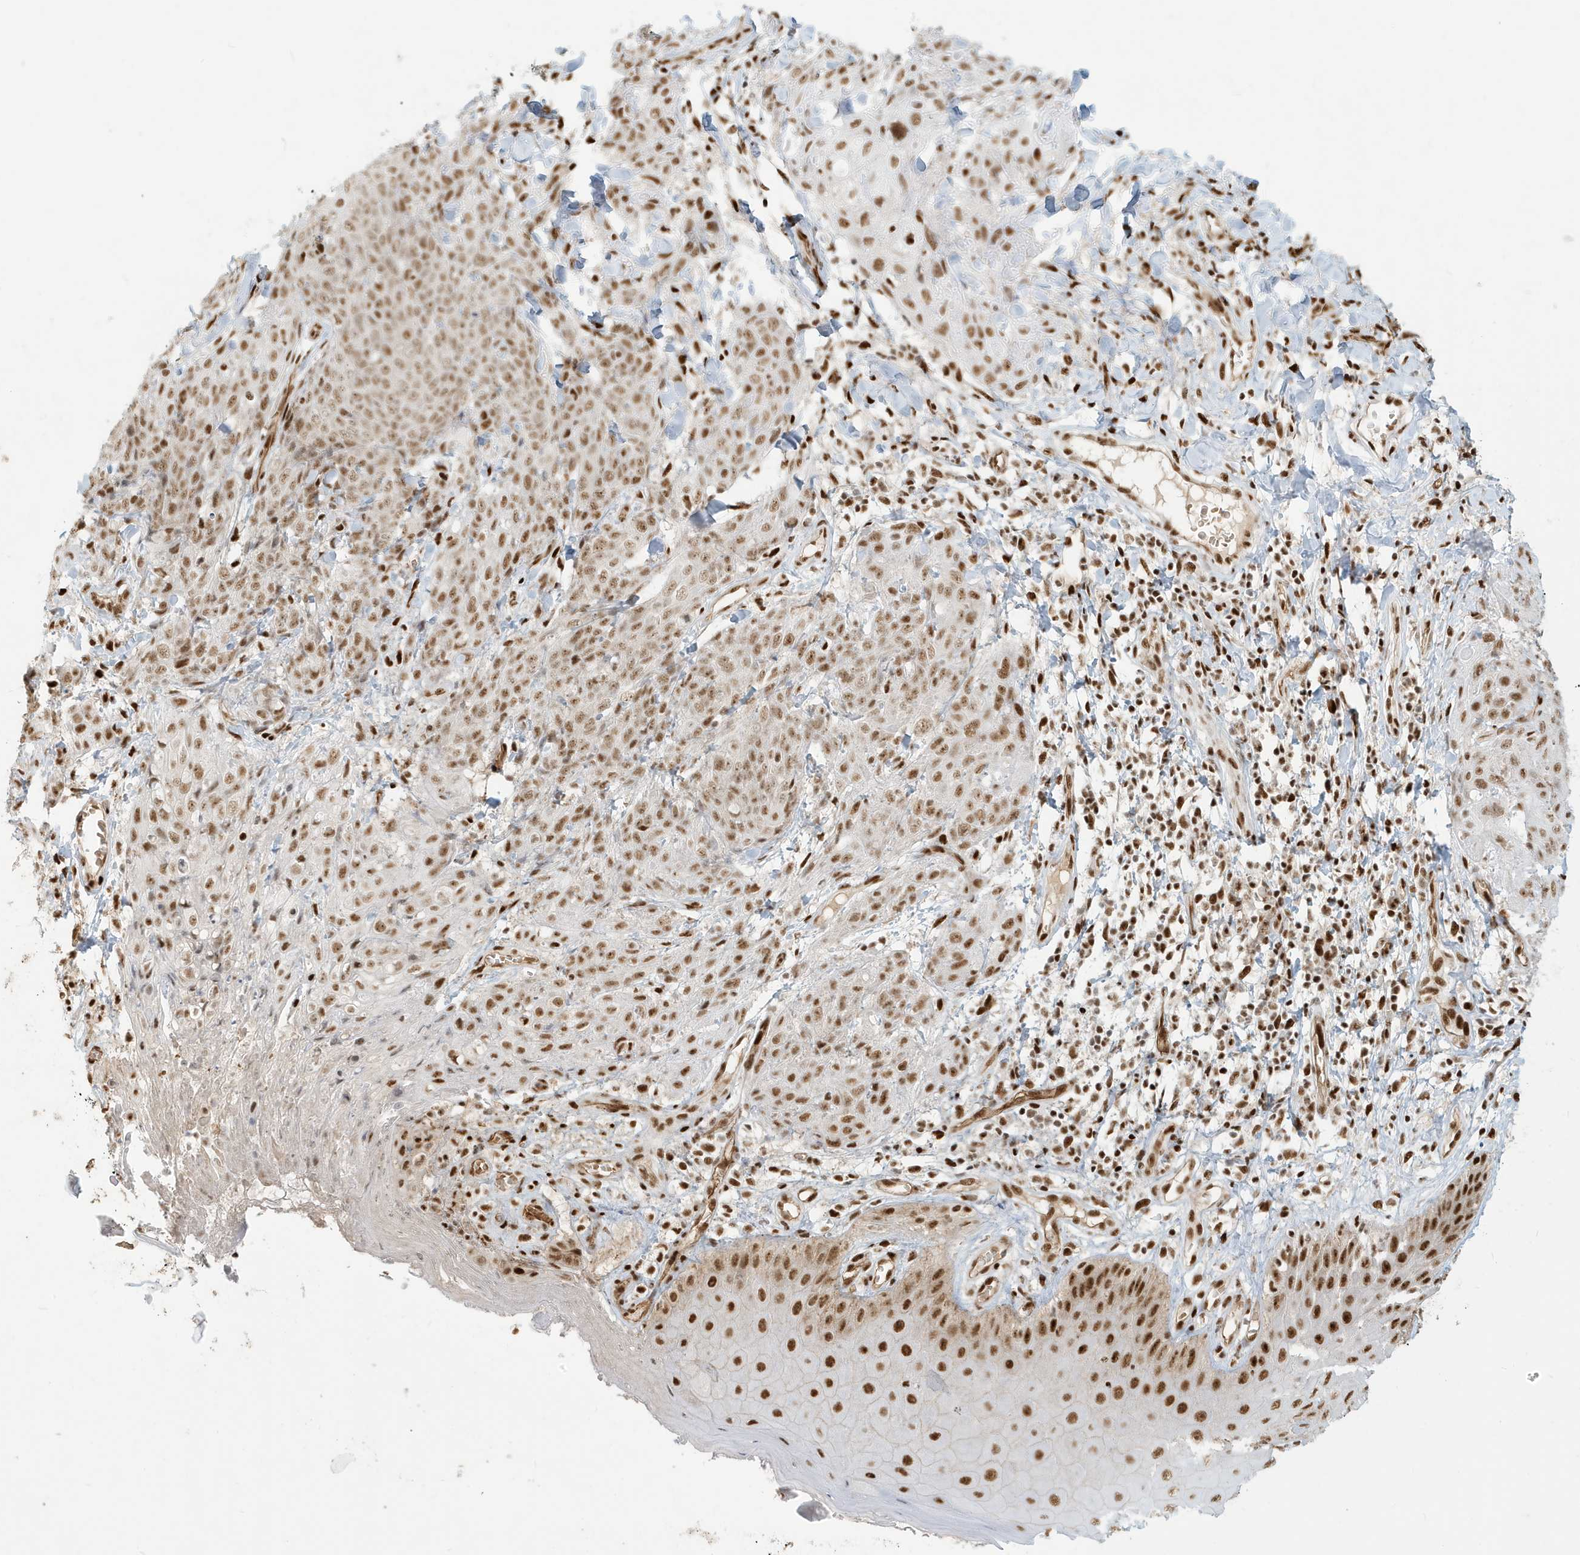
{"staining": {"intensity": "moderate", "quantity": ">75%", "location": "nuclear"}, "tissue": "skin cancer", "cell_type": "Tumor cells", "image_type": "cancer", "snomed": [{"axis": "morphology", "description": "Squamous cell carcinoma, NOS"}, {"axis": "topography", "description": "Skin"}, {"axis": "topography", "description": "Vulva"}], "caption": "This is an image of immunohistochemistry staining of skin cancer, which shows moderate staining in the nuclear of tumor cells.", "gene": "CKS2", "patient": {"sex": "female", "age": 85}}